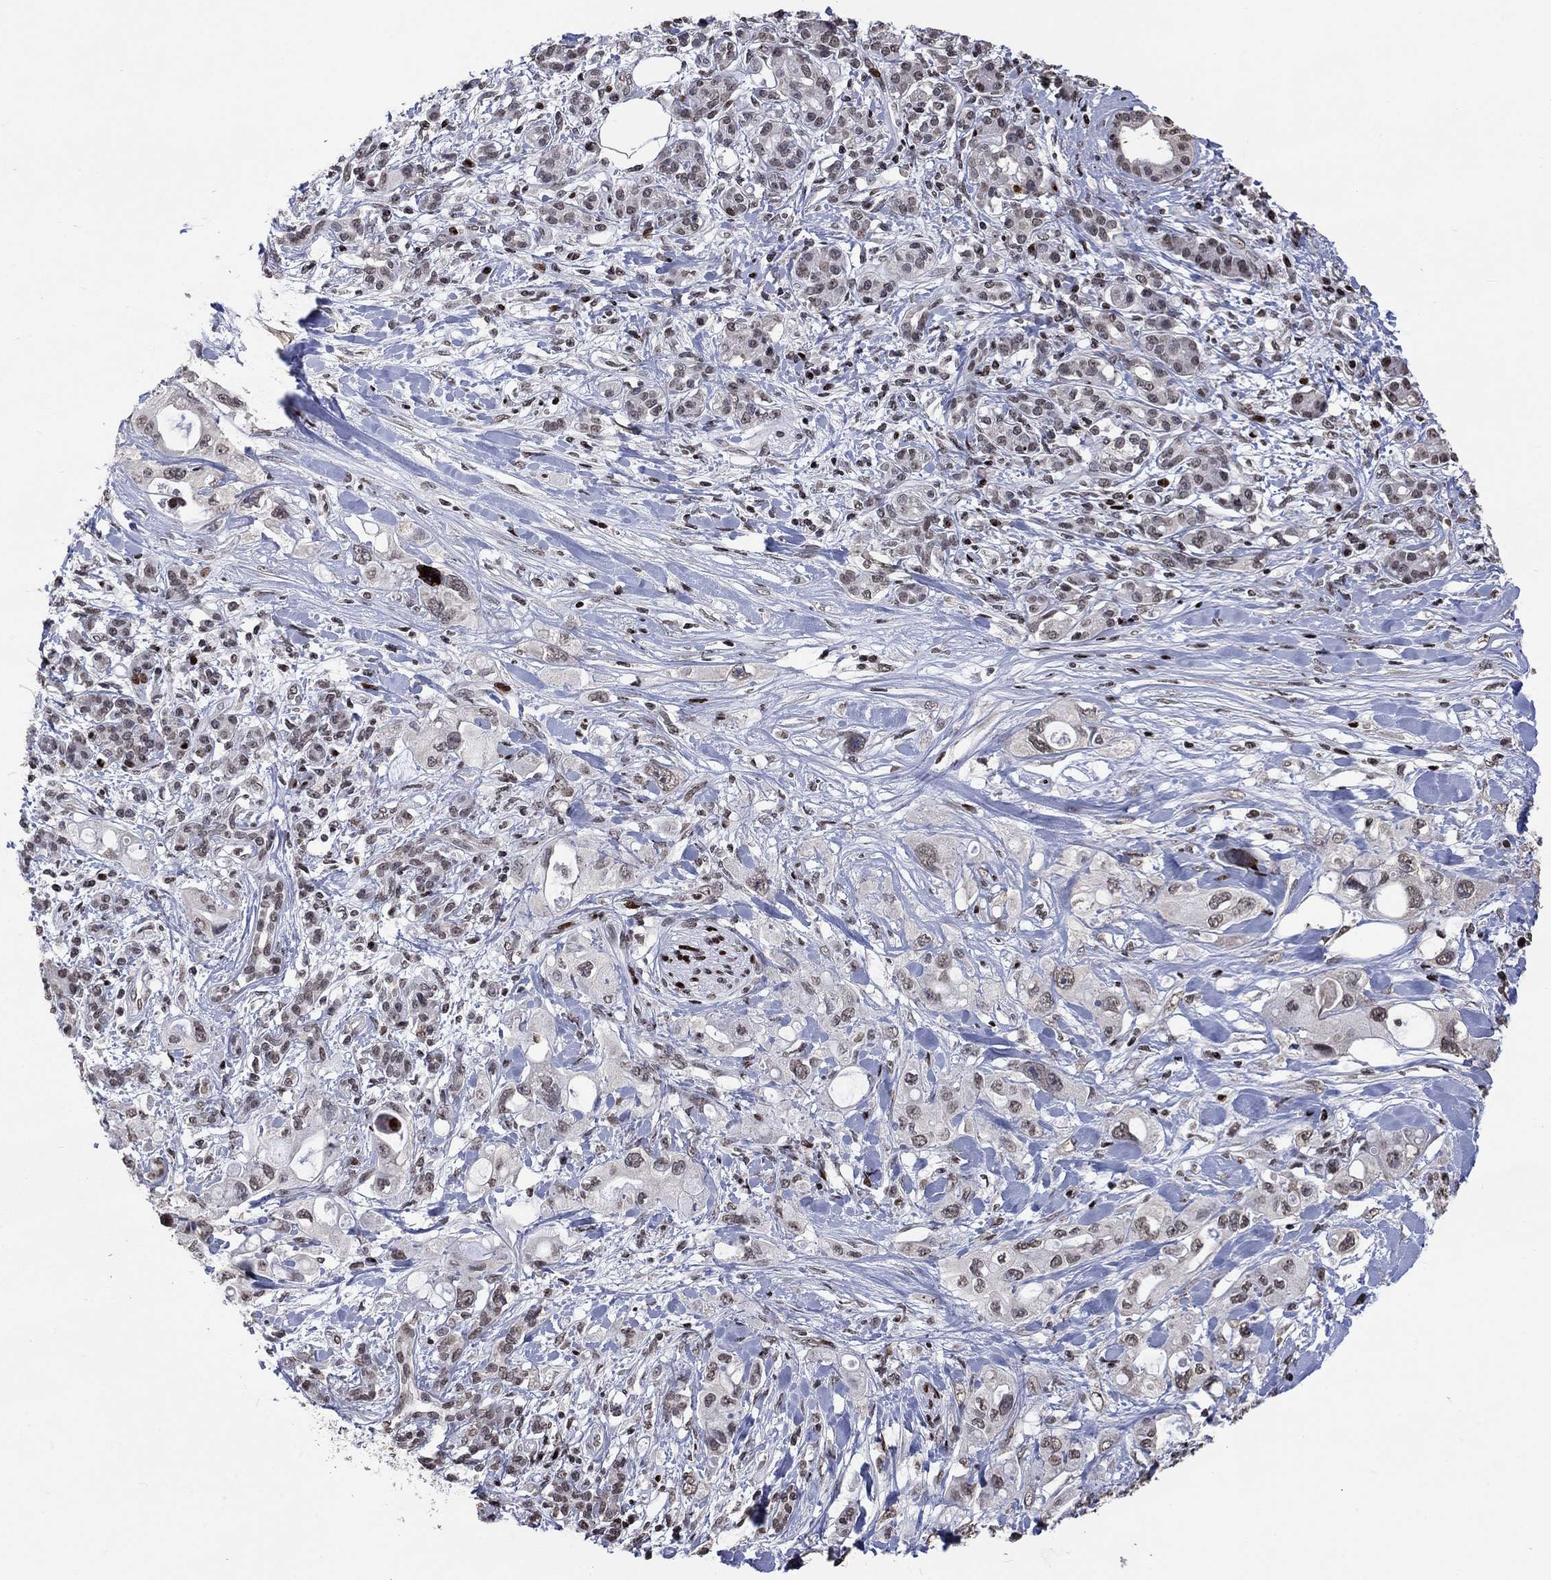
{"staining": {"intensity": "weak", "quantity": "<25%", "location": "nuclear"}, "tissue": "pancreatic cancer", "cell_type": "Tumor cells", "image_type": "cancer", "snomed": [{"axis": "morphology", "description": "Adenocarcinoma, NOS"}, {"axis": "topography", "description": "Pancreas"}], "caption": "There is no significant expression in tumor cells of pancreatic adenocarcinoma.", "gene": "SRSF3", "patient": {"sex": "female", "age": 56}}